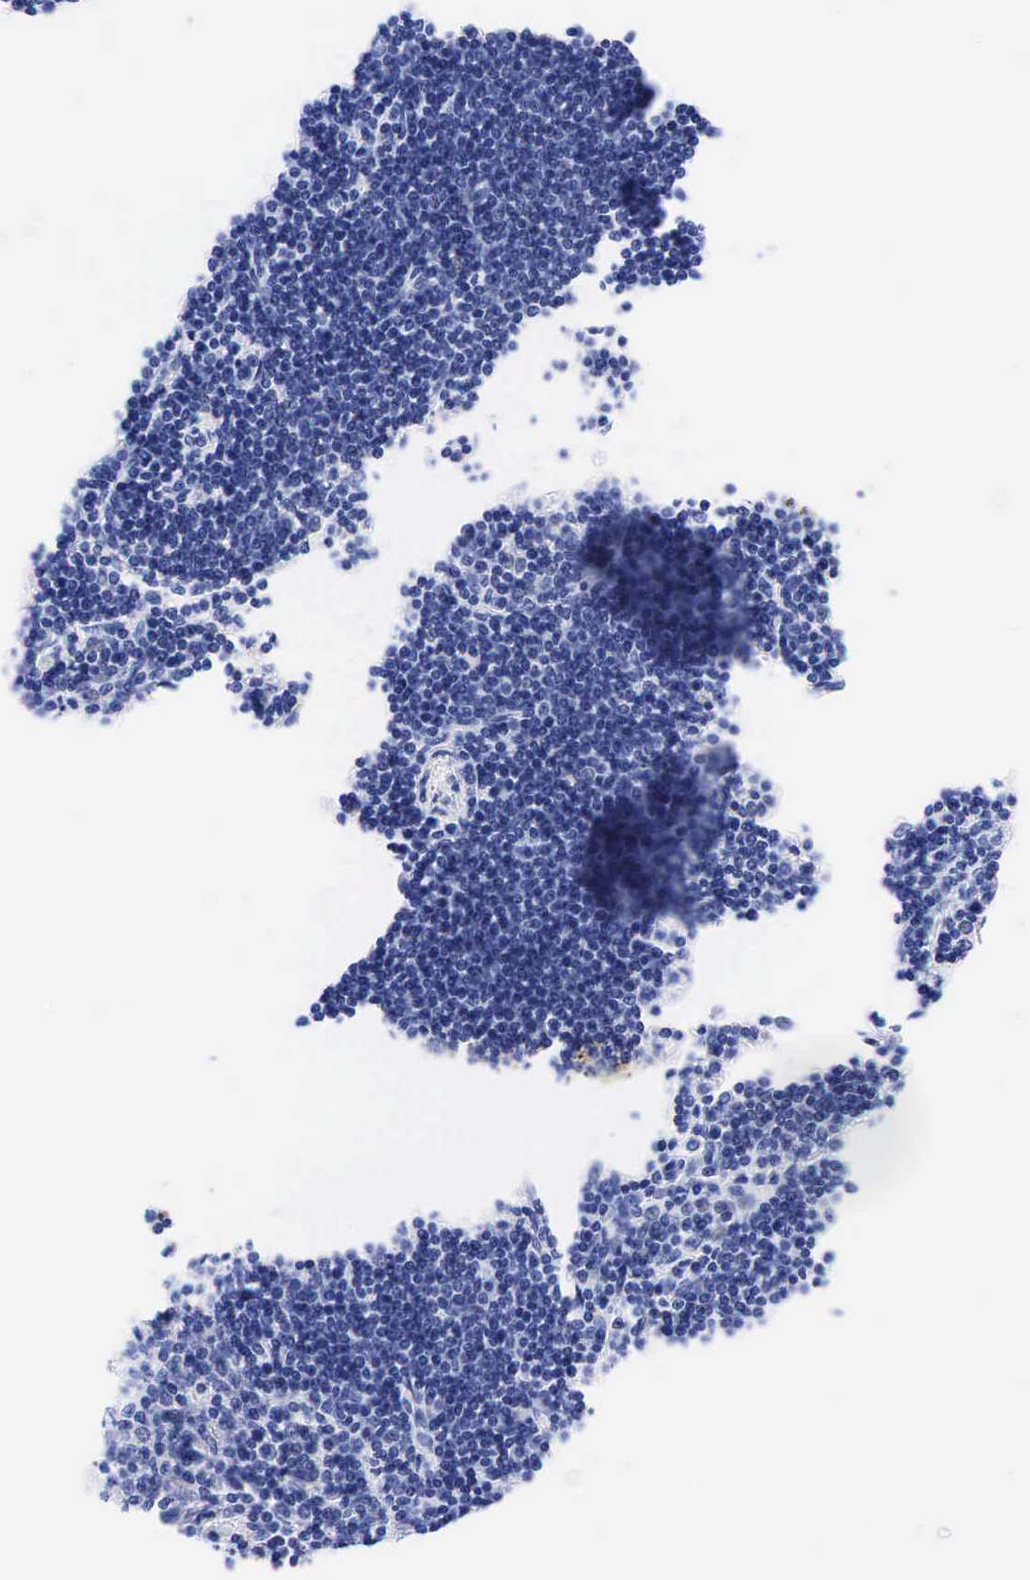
{"staining": {"intensity": "negative", "quantity": "none", "location": "none"}, "tissue": "lymph node", "cell_type": "Germinal center cells", "image_type": "normal", "snomed": [{"axis": "morphology", "description": "Normal tissue, NOS"}, {"axis": "topography", "description": "Lymph node"}], "caption": "Immunohistochemical staining of unremarkable lymph node exhibits no significant staining in germinal center cells.", "gene": "CEACAM5", "patient": {"sex": "female", "age": 53}}